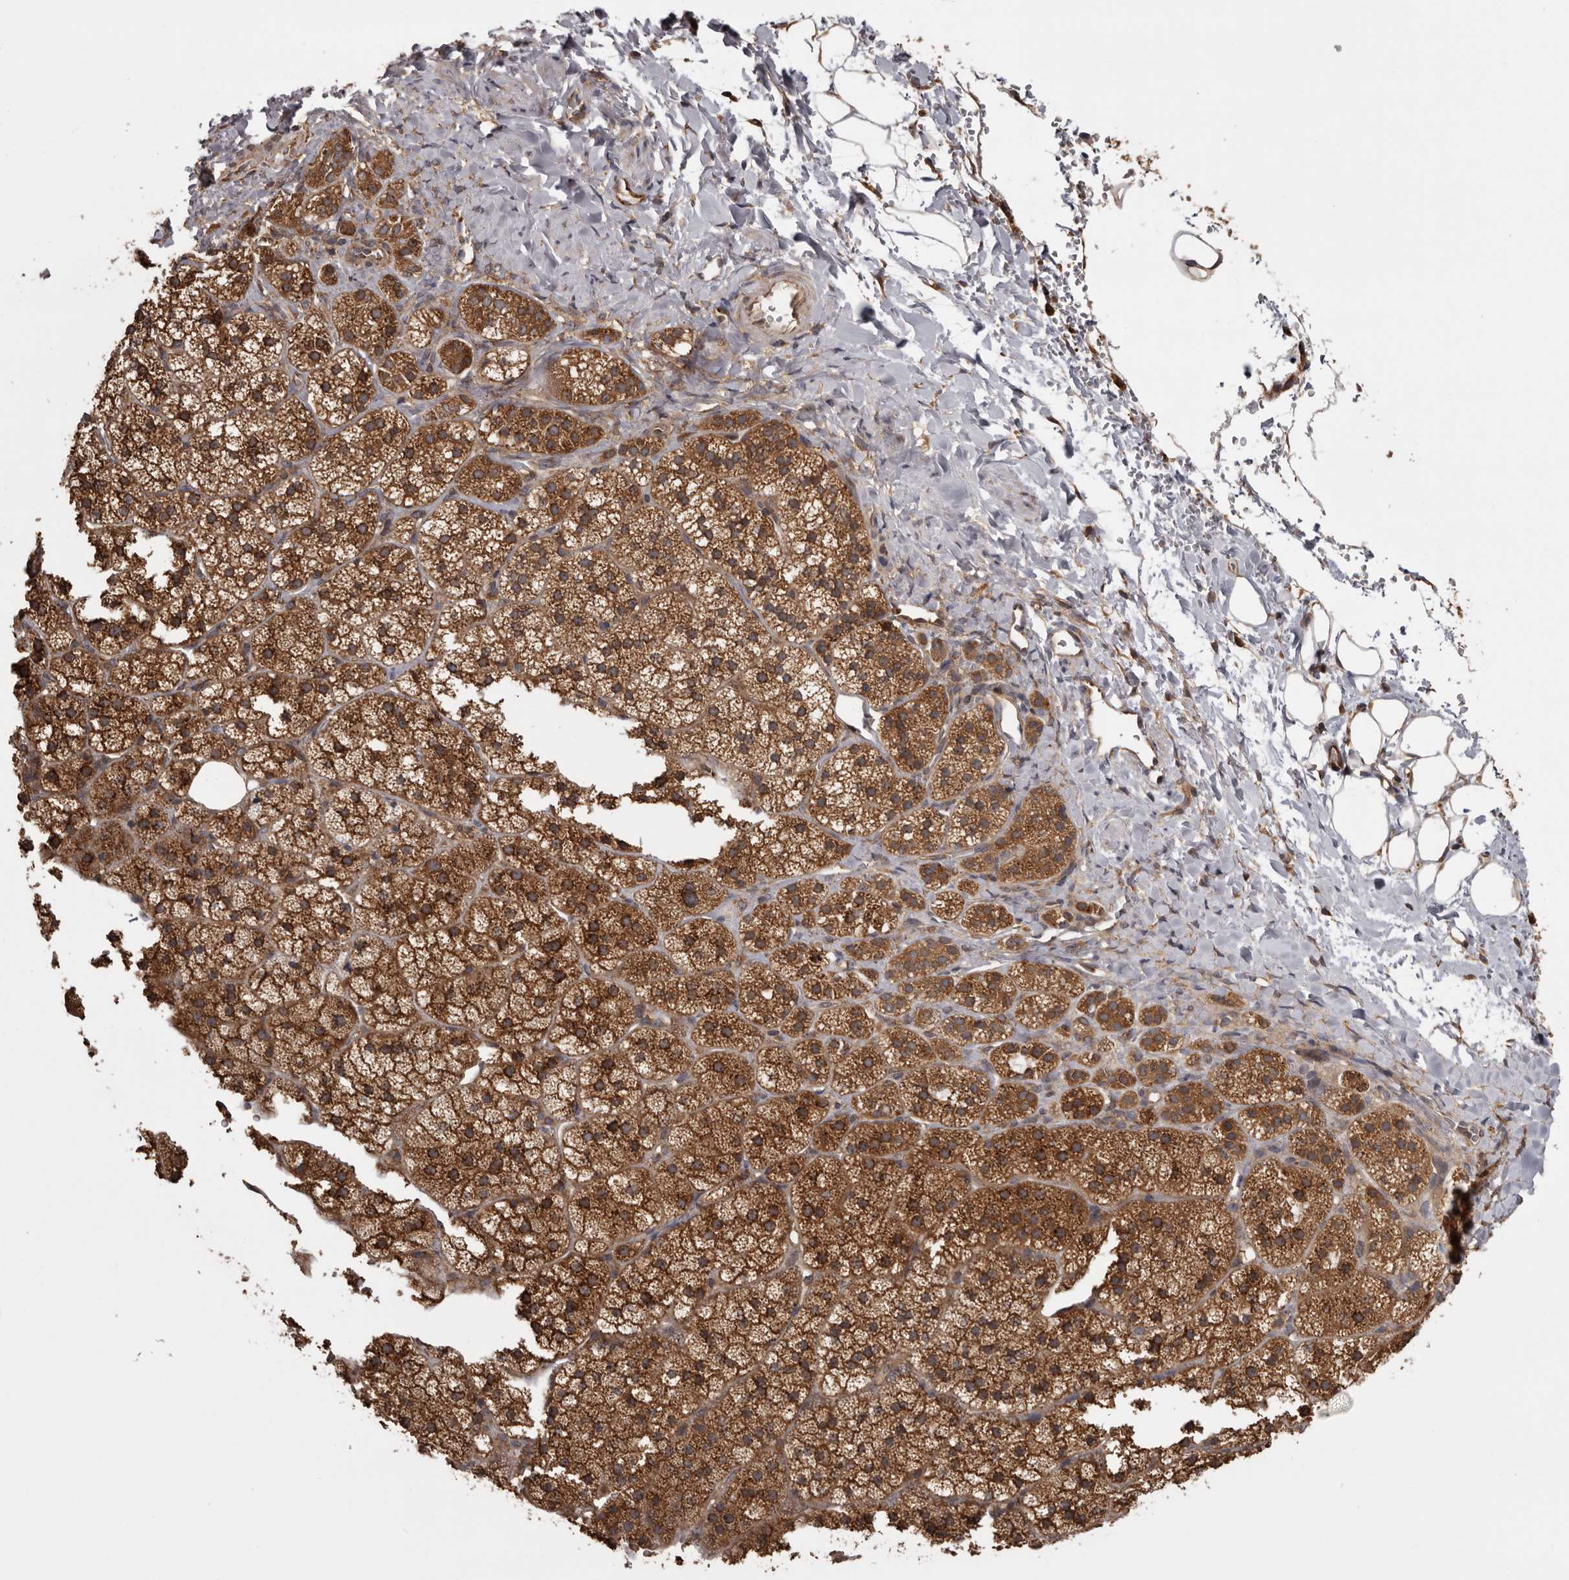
{"staining": {"intensity": "strong", "quantity": ">75%", "location": "cytoplasmic/membranous"}, "tissue": "adrenal gland", "cell_type": "Glandular cells", "image_type": "normal", "snomed": [{"axis": "morphology", "description": "Normal tissue, NOS"}, {"axis": "topography", "description": "Adrenal gland"}], "caption": "A micrograph of human adrenal gland stained for a protein displays strong cytoplasmic/membranous brown staining in glandular cells. Ihc stains the protein in brown and the nuclei are stained blue.", "gene": "DARS1", "patient": {"sex": "female", "age": 44}}